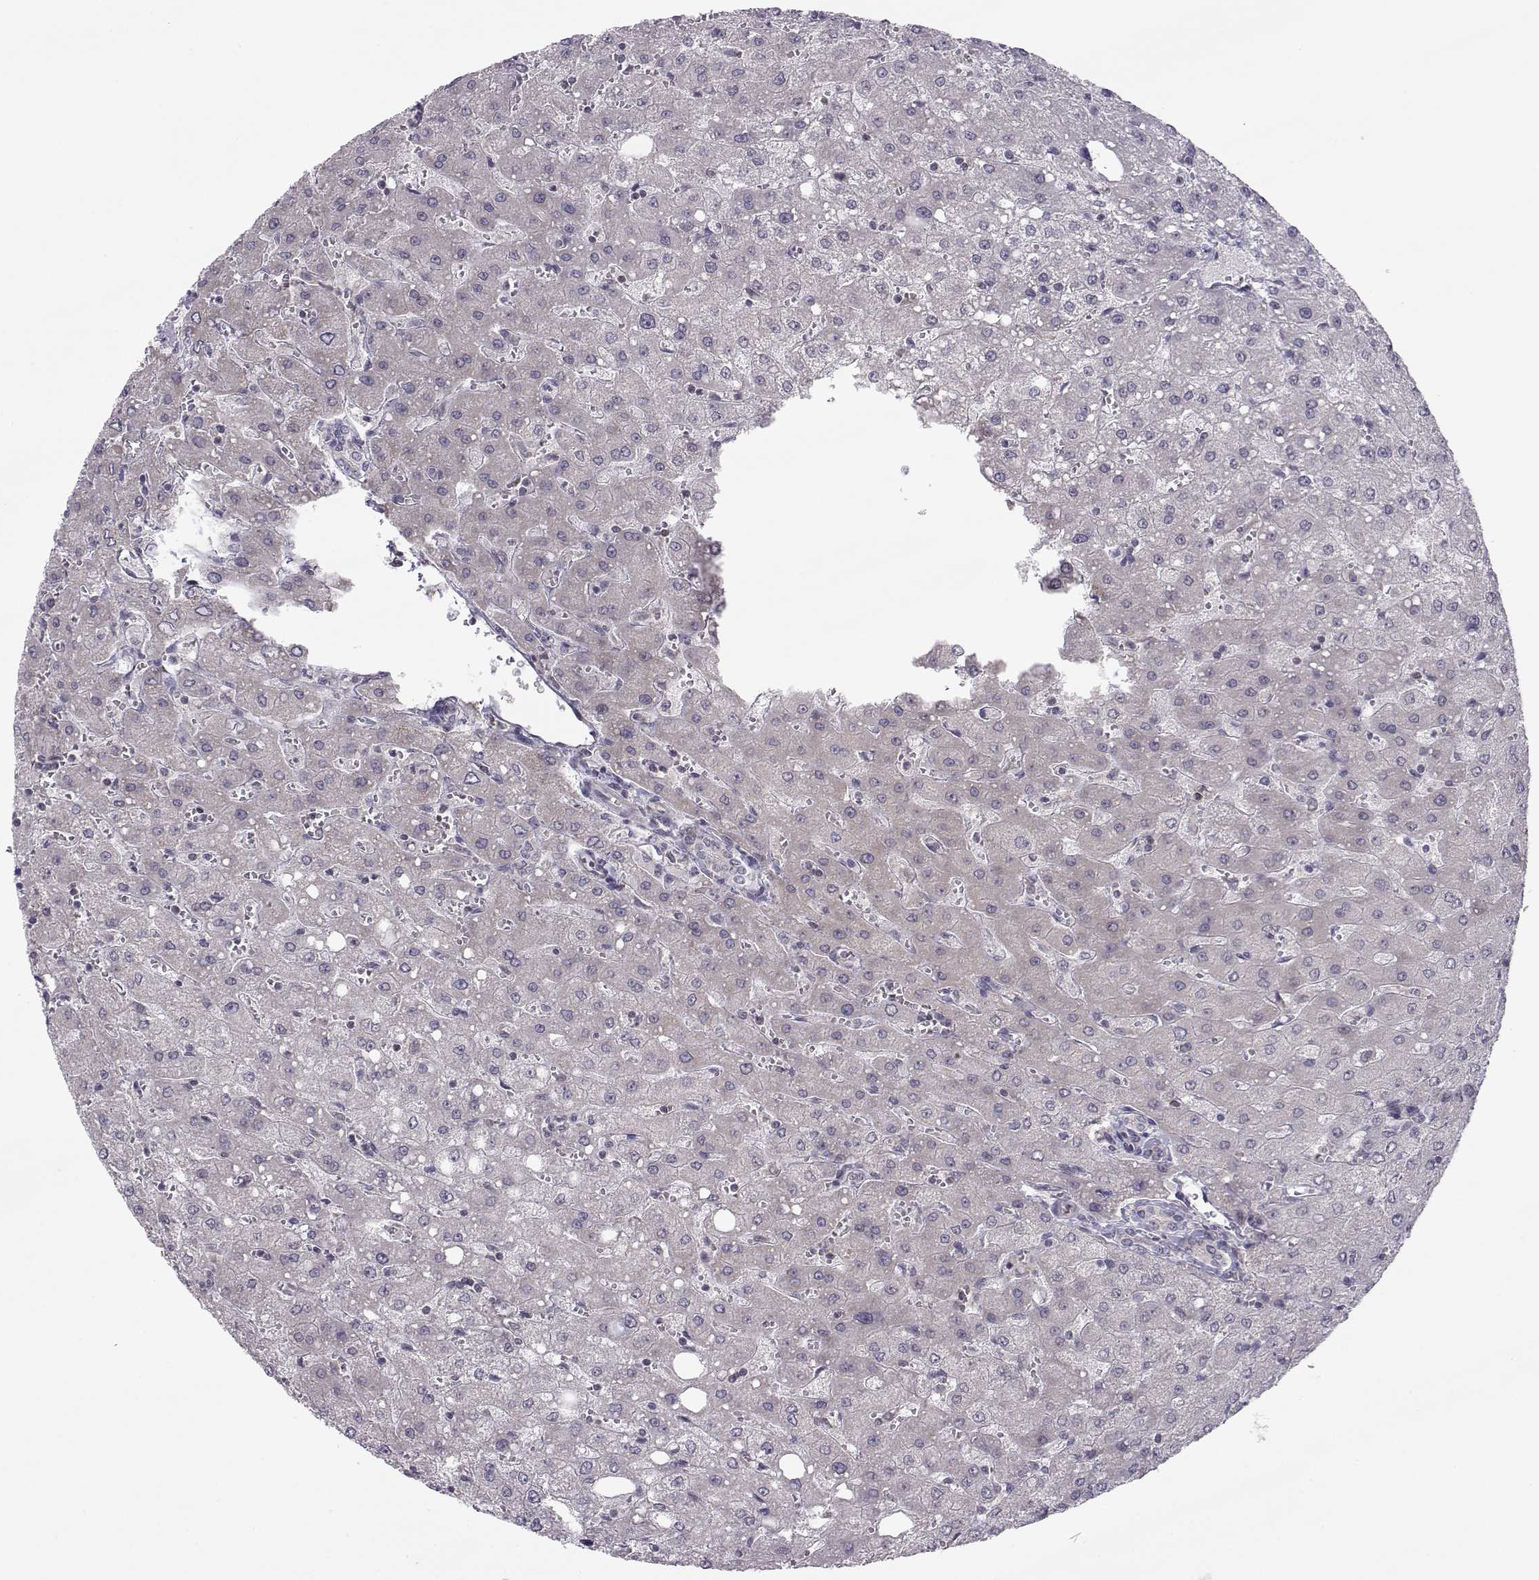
{"staining": {"intensity": "negative", "quantity": "none", "location": "none"}, "tissue": "liver", "cell_type": "Cholangiocytes", "image_type": "normal", "snomed": [{"axis": "morphology", "description": "Normal tissue, NOS"}, {"axis": "topography", "description": "Liver"}], "caption": "Immunohistochemistry of benign human liver displays no positivity in cholangiocytes.", "gene": "KIF13B", "patient": {"sex": "female", "age": 53}}